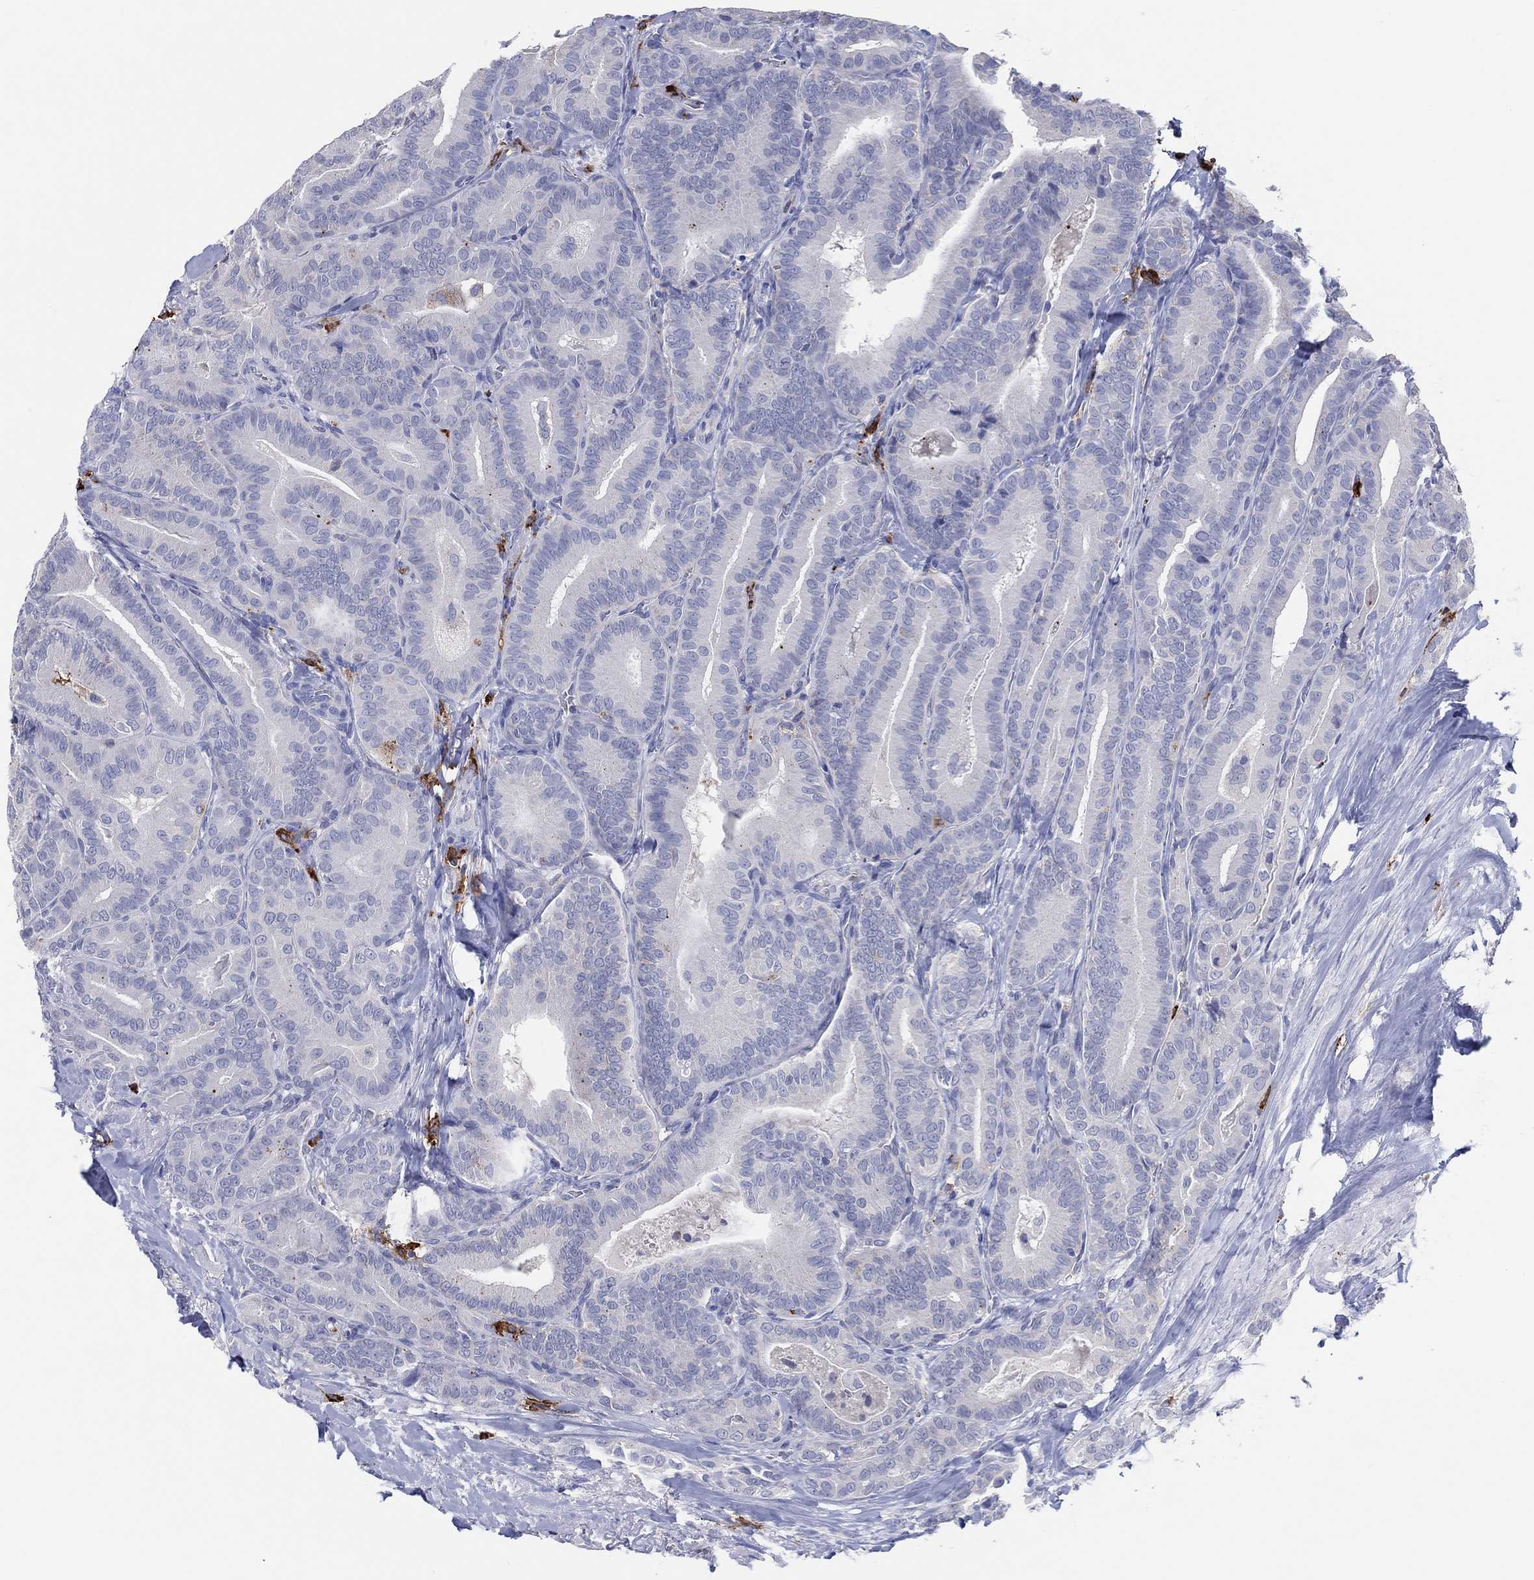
{"staining": {"intensity": "negative", "quantity": "none", "location": "none"}, "tissue": "thyroid cancer", "cell_type": "Tumor cells", "image_type": "cancer", "snomed": [{"axis": "morphology", "description": "Papillary adenocarcinoma, NOS"}, {"axis": "topography", "description": "Thyroid gland"}], "caption": "DAB immunohistochemical staining of human thyroid cancer (papillary adenocarcinoma) exhibits no significant positivity in tumor cells.", "gene": "PLAC8", "patient": {"sex": "male", "age": 61}}